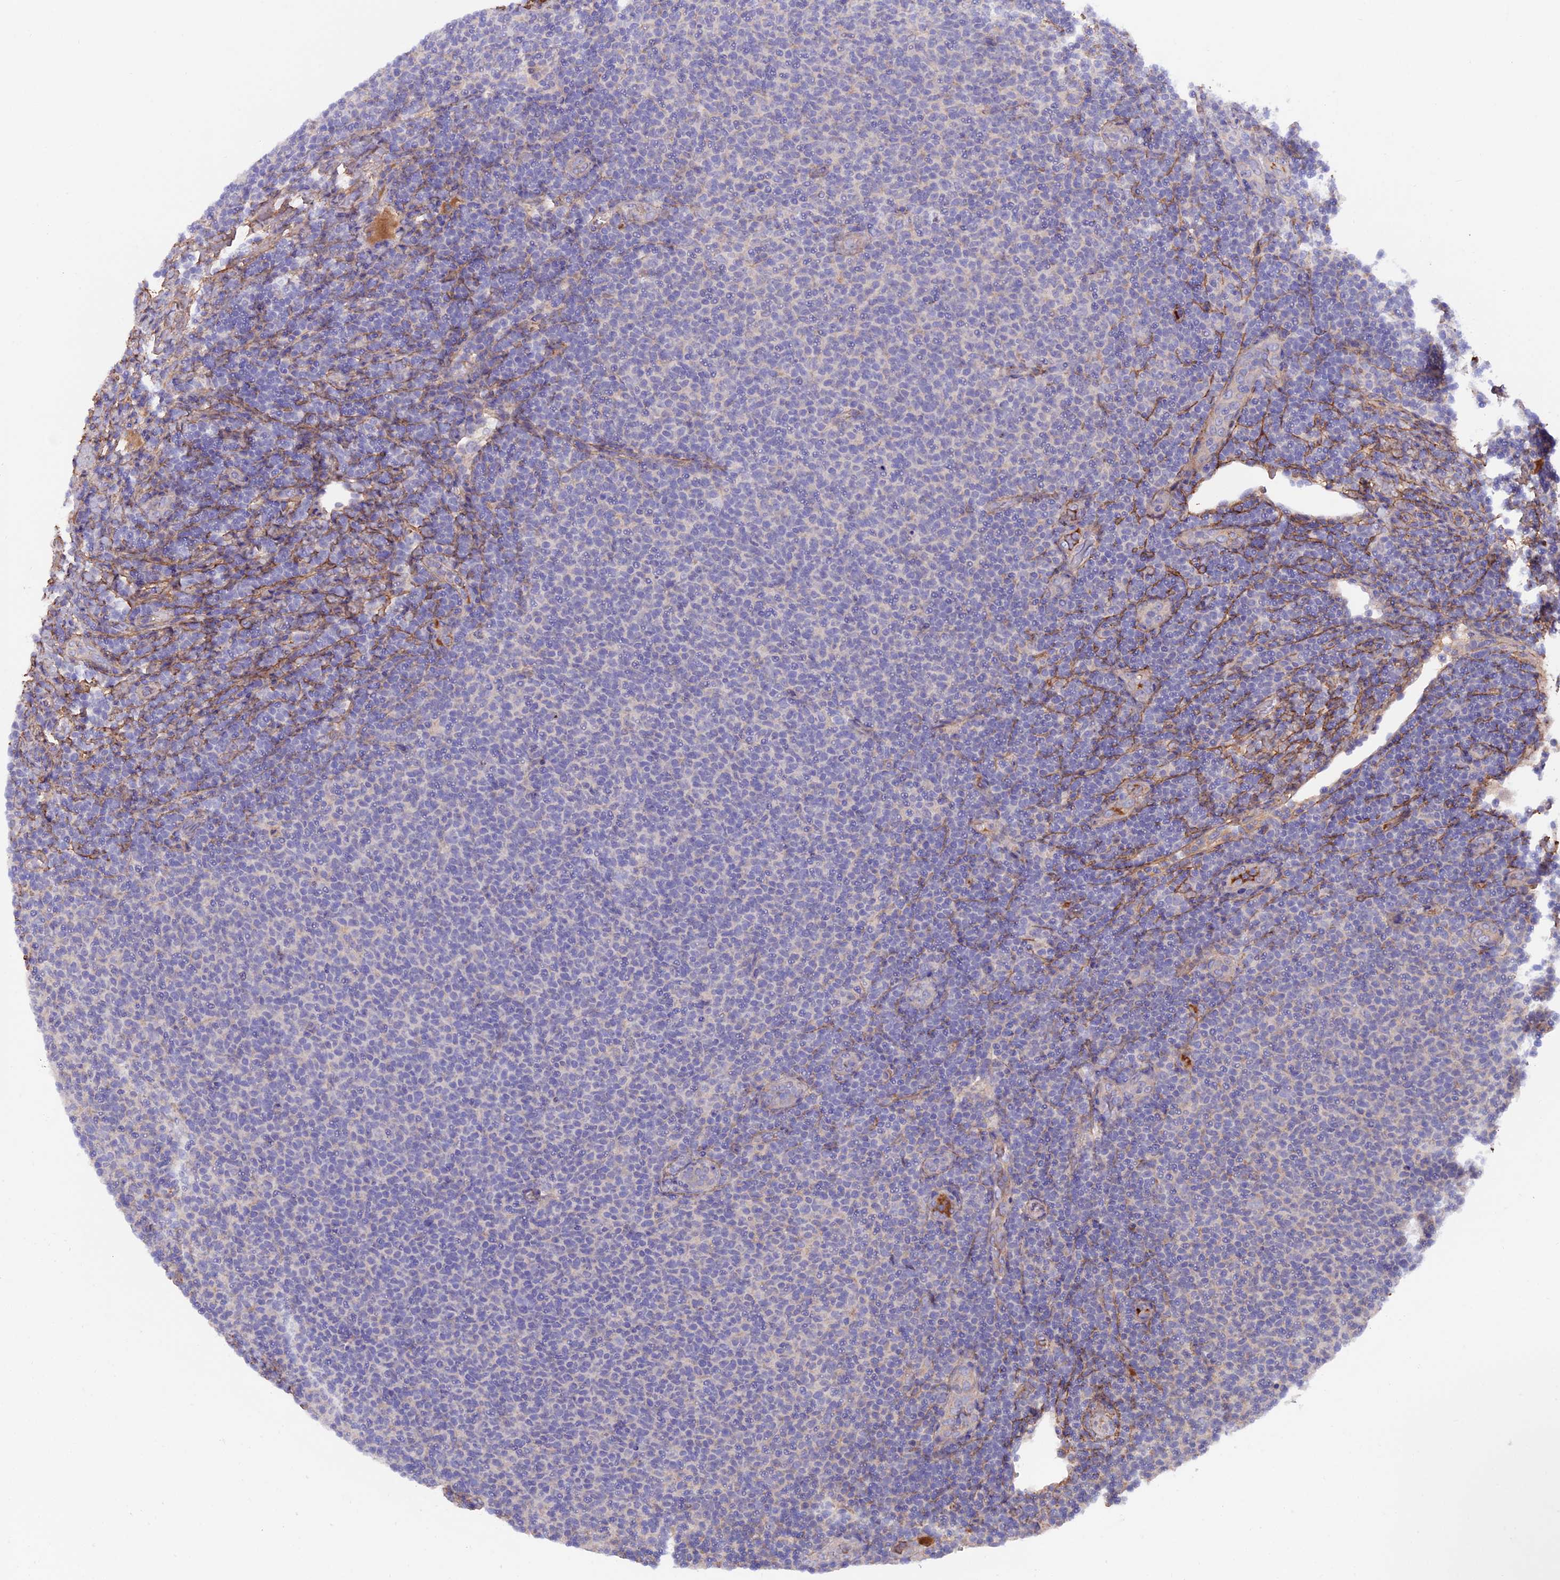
{"staining": {"intensity": "negative", "quantity": "none", "location": "none"}, "tissue": "lymphoma", "cell_type": "Tumor cells", "image_type": "cancer", "snomed": [{"axis": "morphology", "description": "Malignant lymphoma, non-Hodgkin's type, Low grade"}, {"axis": "topography", "description": "Lymph node"}], "caption": "The photomicrograph displays no staining of tumor cells in malignant lymphoma, non-Hodgkin's type (low-grade).", "gene": "COL4A3", "patient": {"sex": "male", "age": 66}}